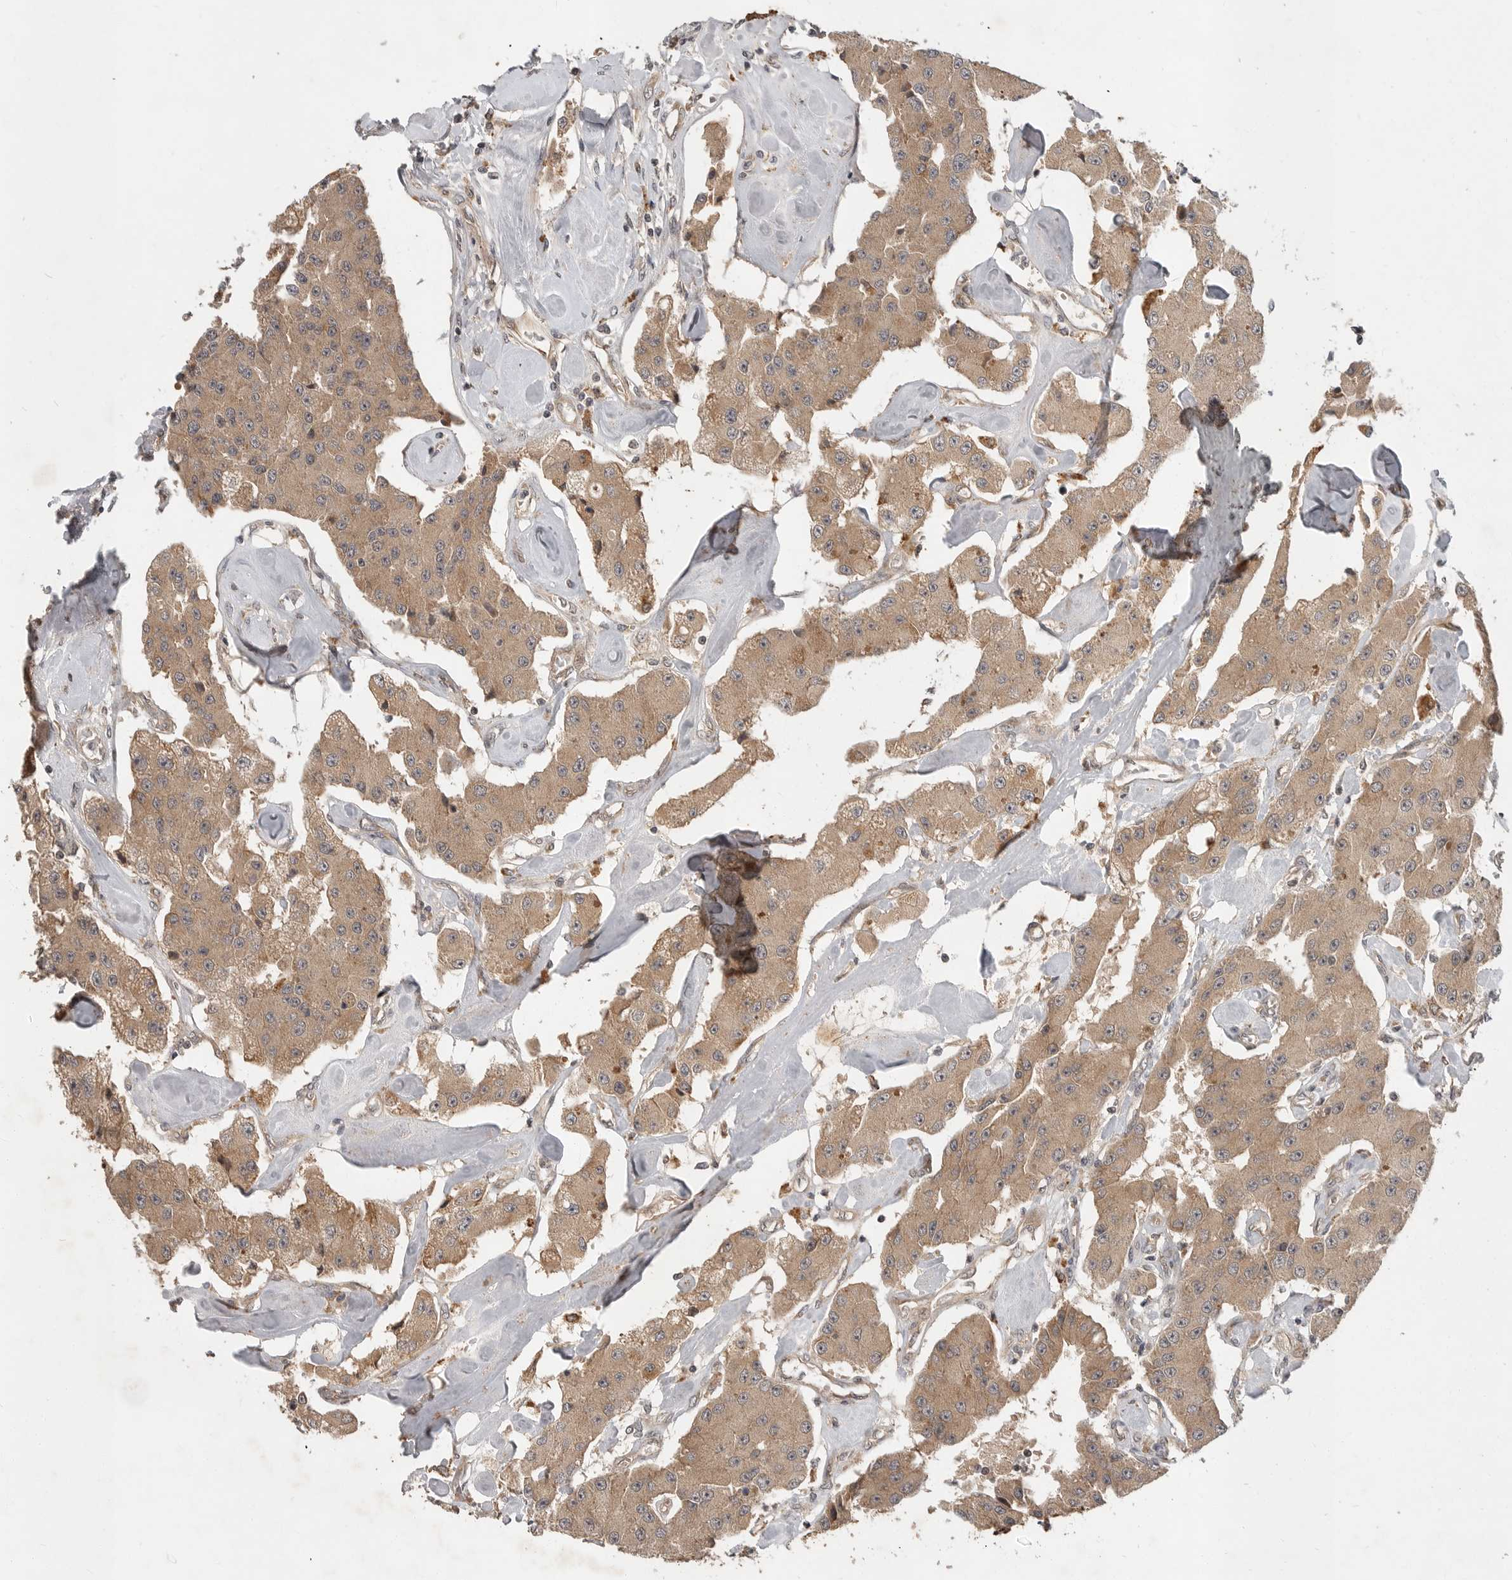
{"staining": {"intensity": "moderate", "quantity": ">75%", "location": "cytoplasmic/membranous"}, "tissue": "carcinoid", "cell_type": "Tumor cells", "image_type": "cancer", "snomed": [{"axis": "morphology", "description": "Carcinoid, malignant, NOS"}, {"axis": "topography", "description": "Pancreas"}], "caption": "Protein staining by immunohistochemistry reveals moderate cytoplasmic/membranous expression in about >75% of tumor cells in carcinoid.", "gene": "OSBPL9", "patient": {"sex": "male", "age": 41}}